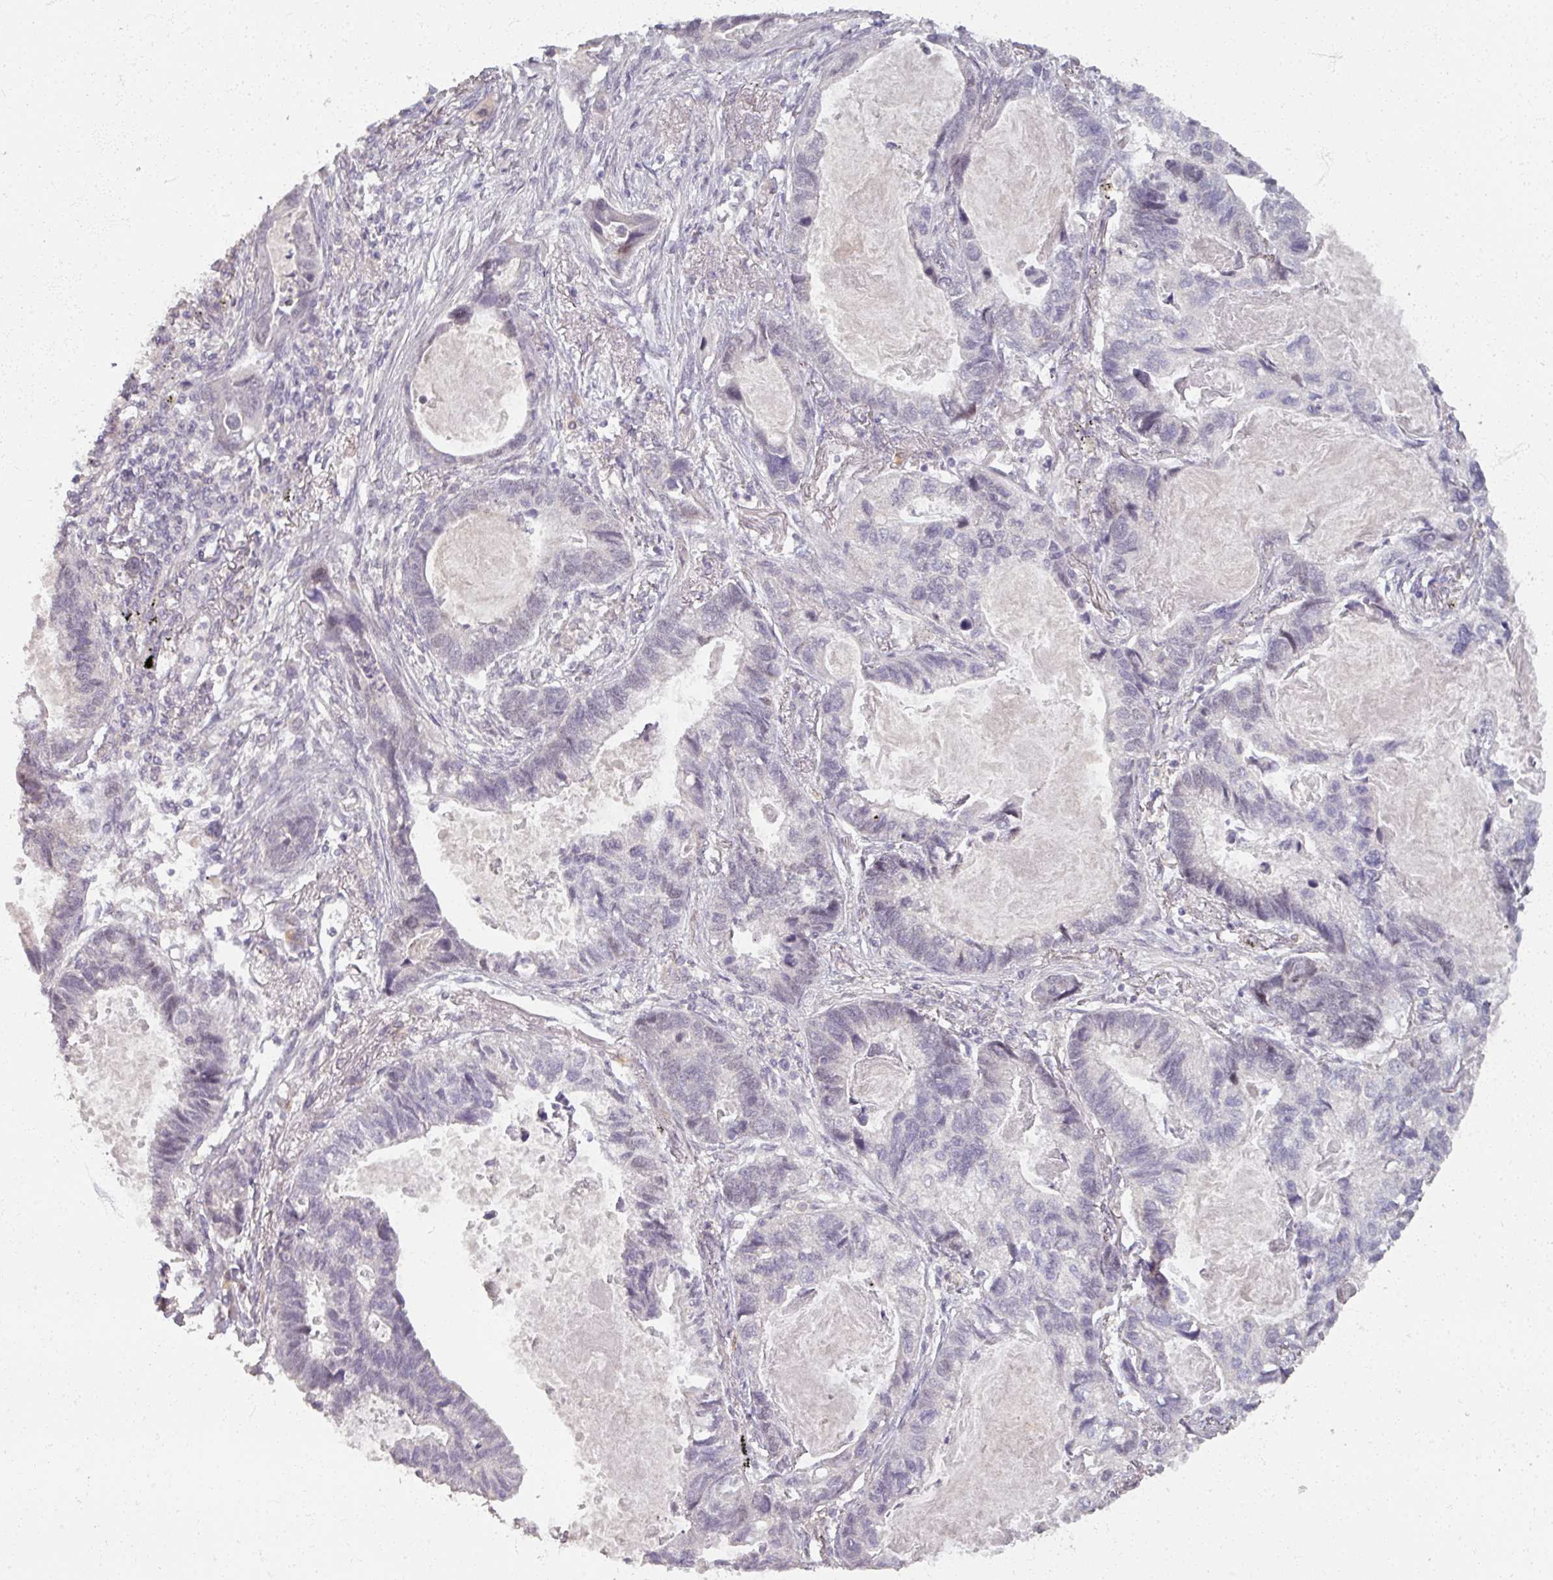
{"staining": {"intensity": "negative", "quantity": "none", "location": "none"}, "tissue": "lung cancer", "cell_type": "Tumor cells", "image_type": "cancer", "snomed": [{"axis": "morphology", "description": "Adenocarcinoma, NOS"}, {"axis": "topography", "description": "Lung"}], "caption": "DAB (3,3'-diaminobenzidine) immunohistochemical staining of lung cancer exhibits no significant staining in tumor cells.", "gene": "SOX11", "patient": {"sex": "male", "age": 67}}